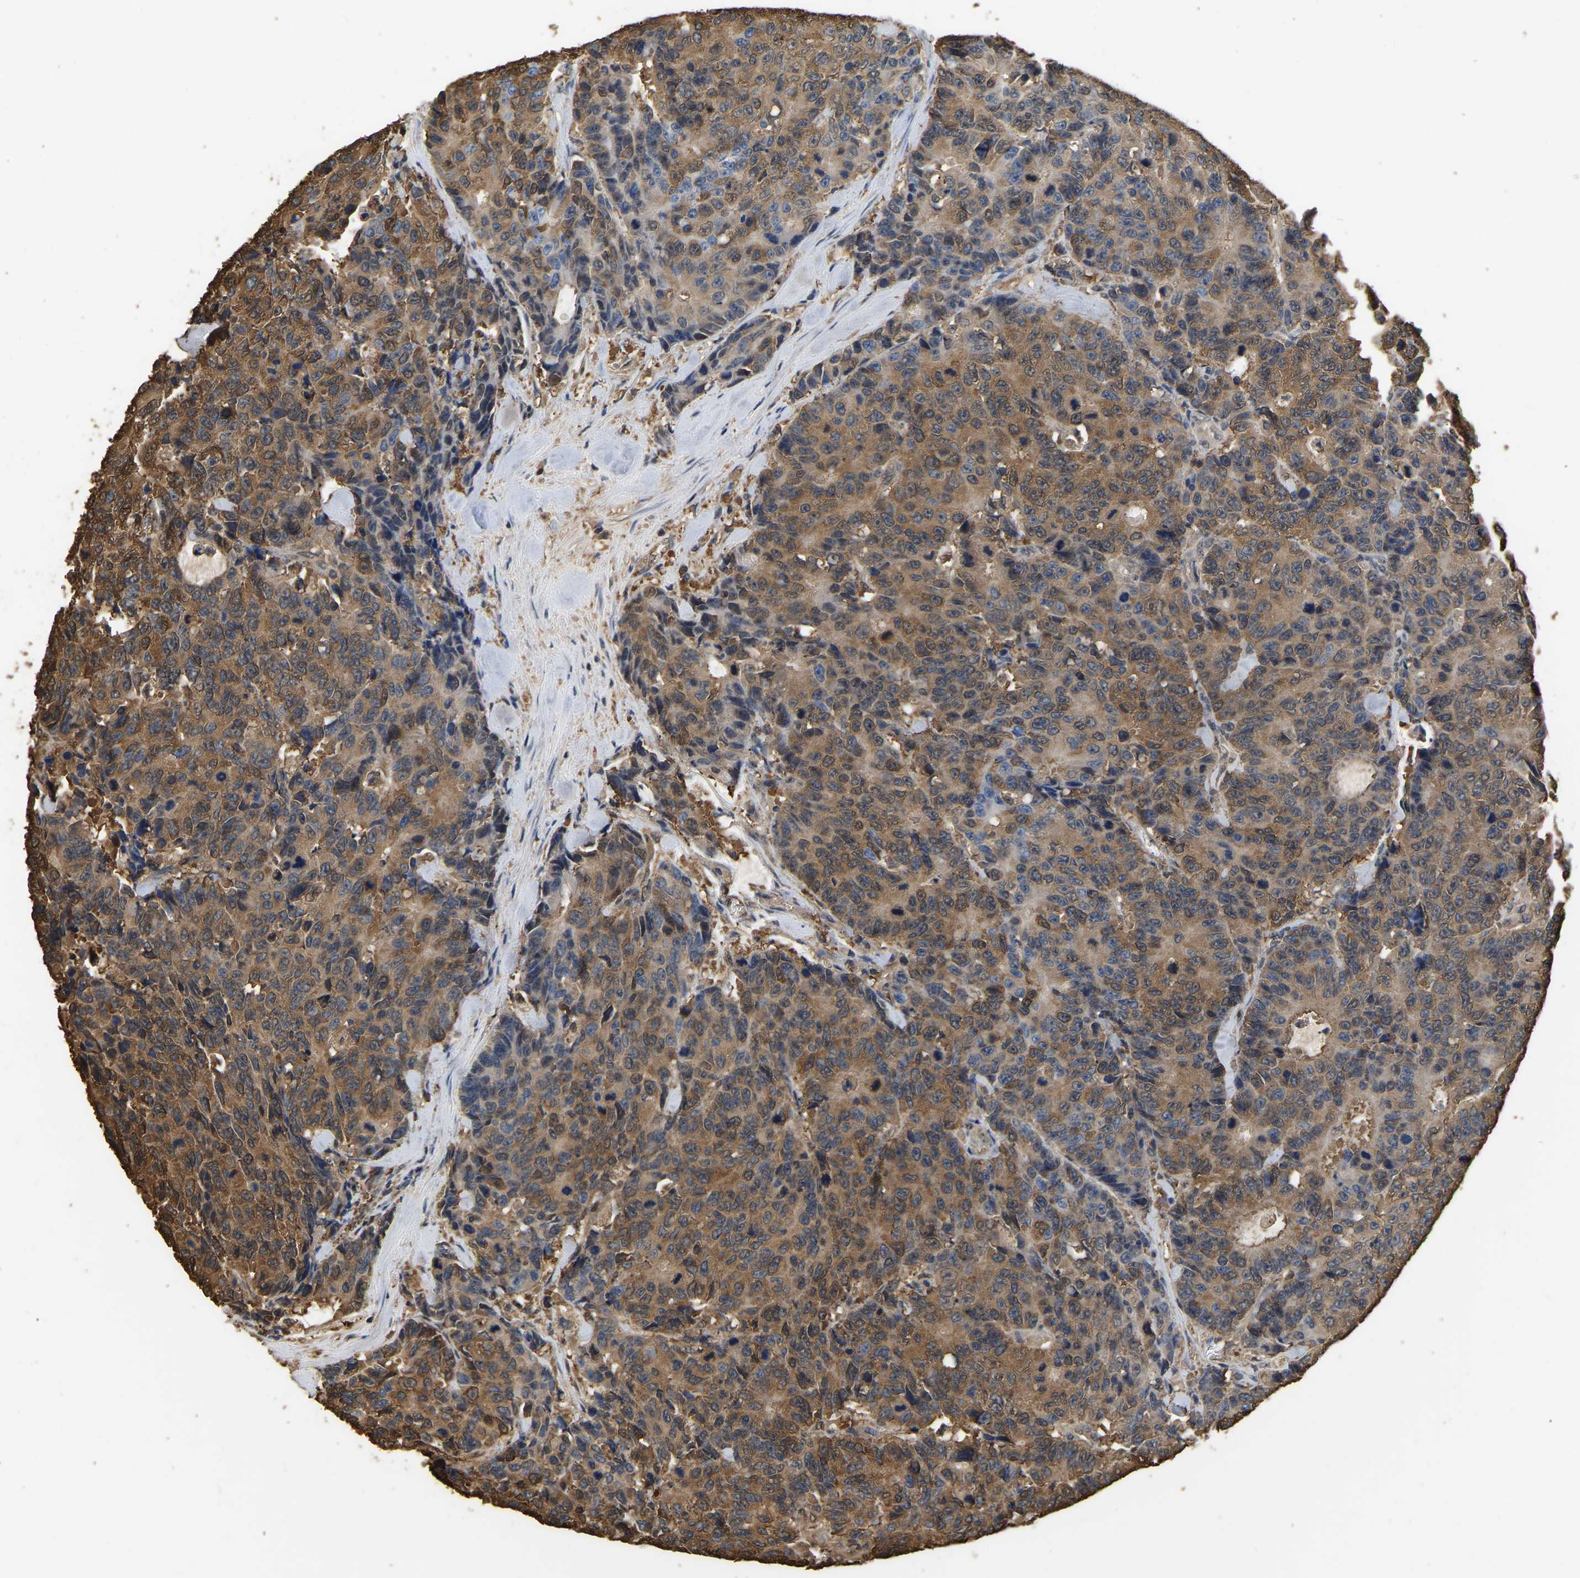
{"staining": {"intensity": "moderate", "quantity": ">75%", "location": "cytoplasmic/membranous"}, "tissue": "colorectal cancer", "cell_type": "Tumor cells", "image_type": "cancer", "snomed": [{"axis": "morphology", "description": "Adenocarcinoma, NOS"}, {"axis": "topography", "description": "Colon"}], "caption": "A high-resolution micrograph shows immunohistochemistry (IHC) staining of colorectal cancer, which reveals moderate cytoplasmic/membranous staining in approximately >75% of tumor cells.", "gene": "LDHB", "patient": {"sex": "female", "age": 86}}